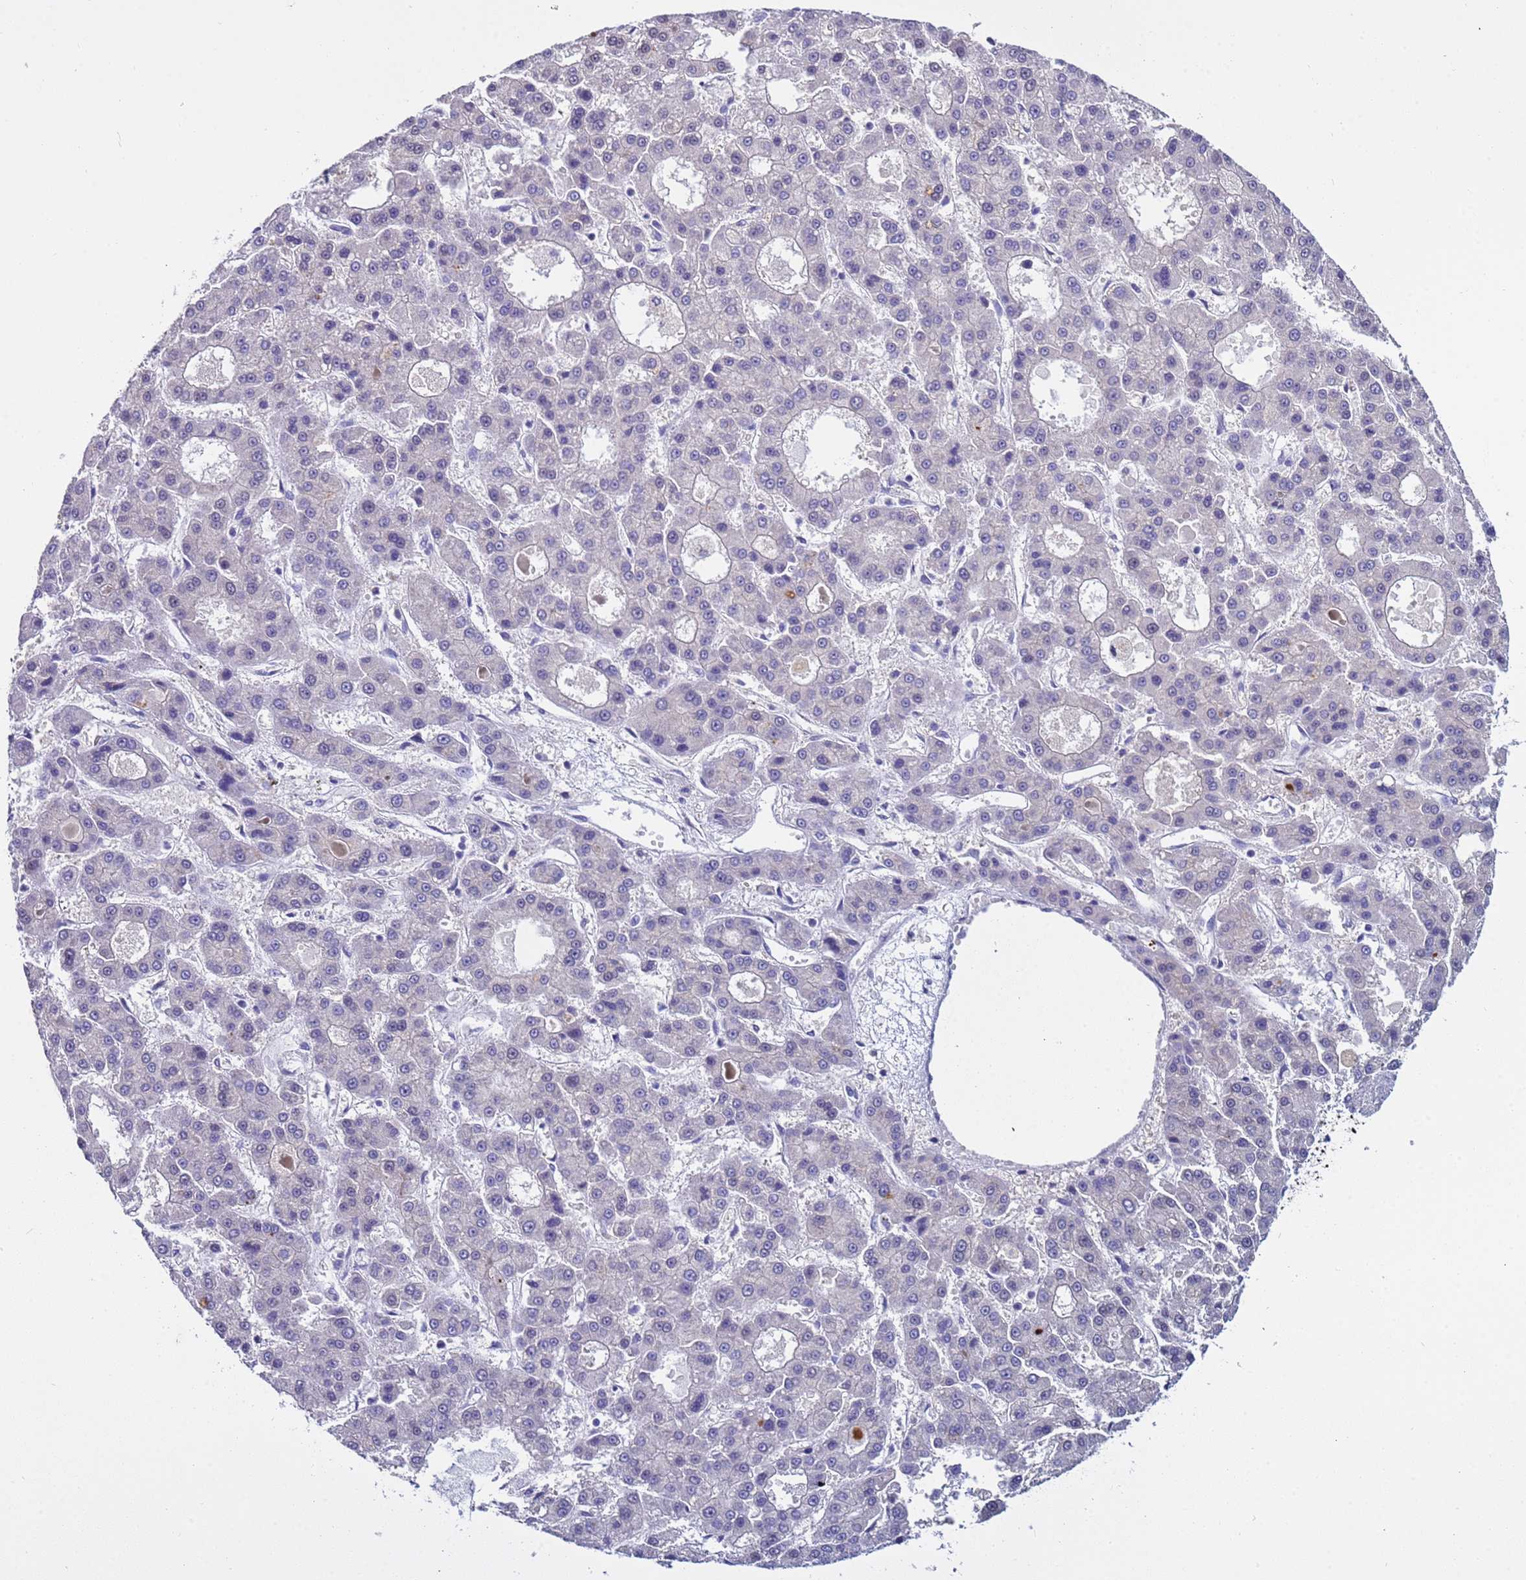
{"staining": {"intensity": "negative", "quantity": "none", "location": "none"}, "tissue": "liver cancer", "cell_type": "Tumor cells", "image_type": "cancer", "snomed": [{"axis": "morphology", "description": "Carcinoma, Hepatocellular, NOS"}, {"axis": "topography", "description": "Liver"}], "caption": "This is an immunohistochemistry (IHC) image of liver cancer. There is no staining in tumor cells.", "gene": "ELMOD2", "patient": {"sex": "male", "age": 70}}